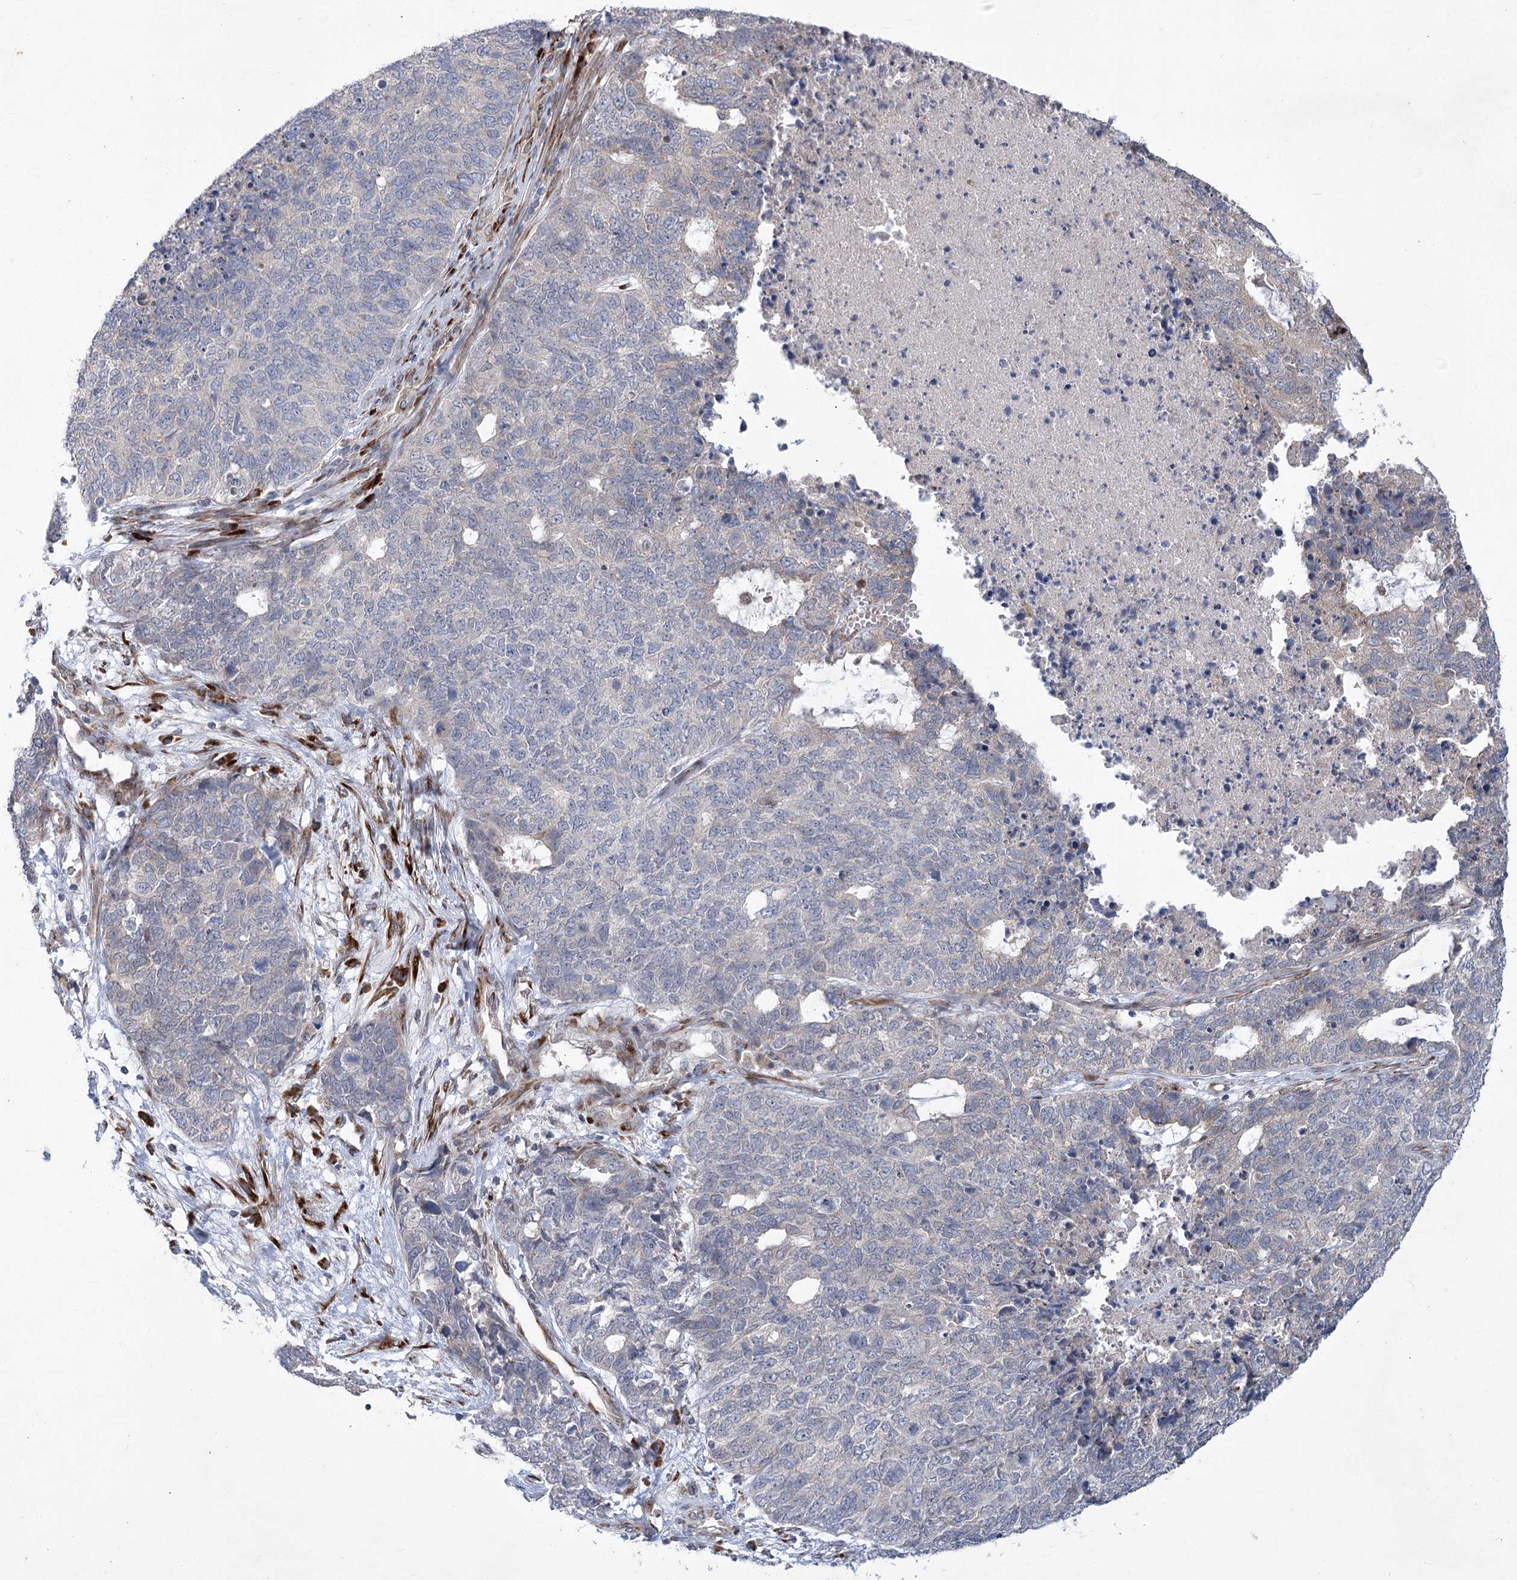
{"staining": {"intensity": "negative", "quantity": "none", "location": "none"}, "tissue": "cervical cancer", "cell_type": "Tumor cells", "image_type": "cancer", "snomed": [{"axis": "morphology", "description": "Squamous cell carcinoma, NOS"}, {"axis": "topography", "description": "Cervix"}], "caption": "This micrograph is of cervical squamous cell carcinoma stained with immunohistochemistry to label a protein in brown with the nuclei are counter-stained blue. There is no positivity in tumor cells.", "gene": "GCNT4", "patient": {"sex": "female", "age": 63}}